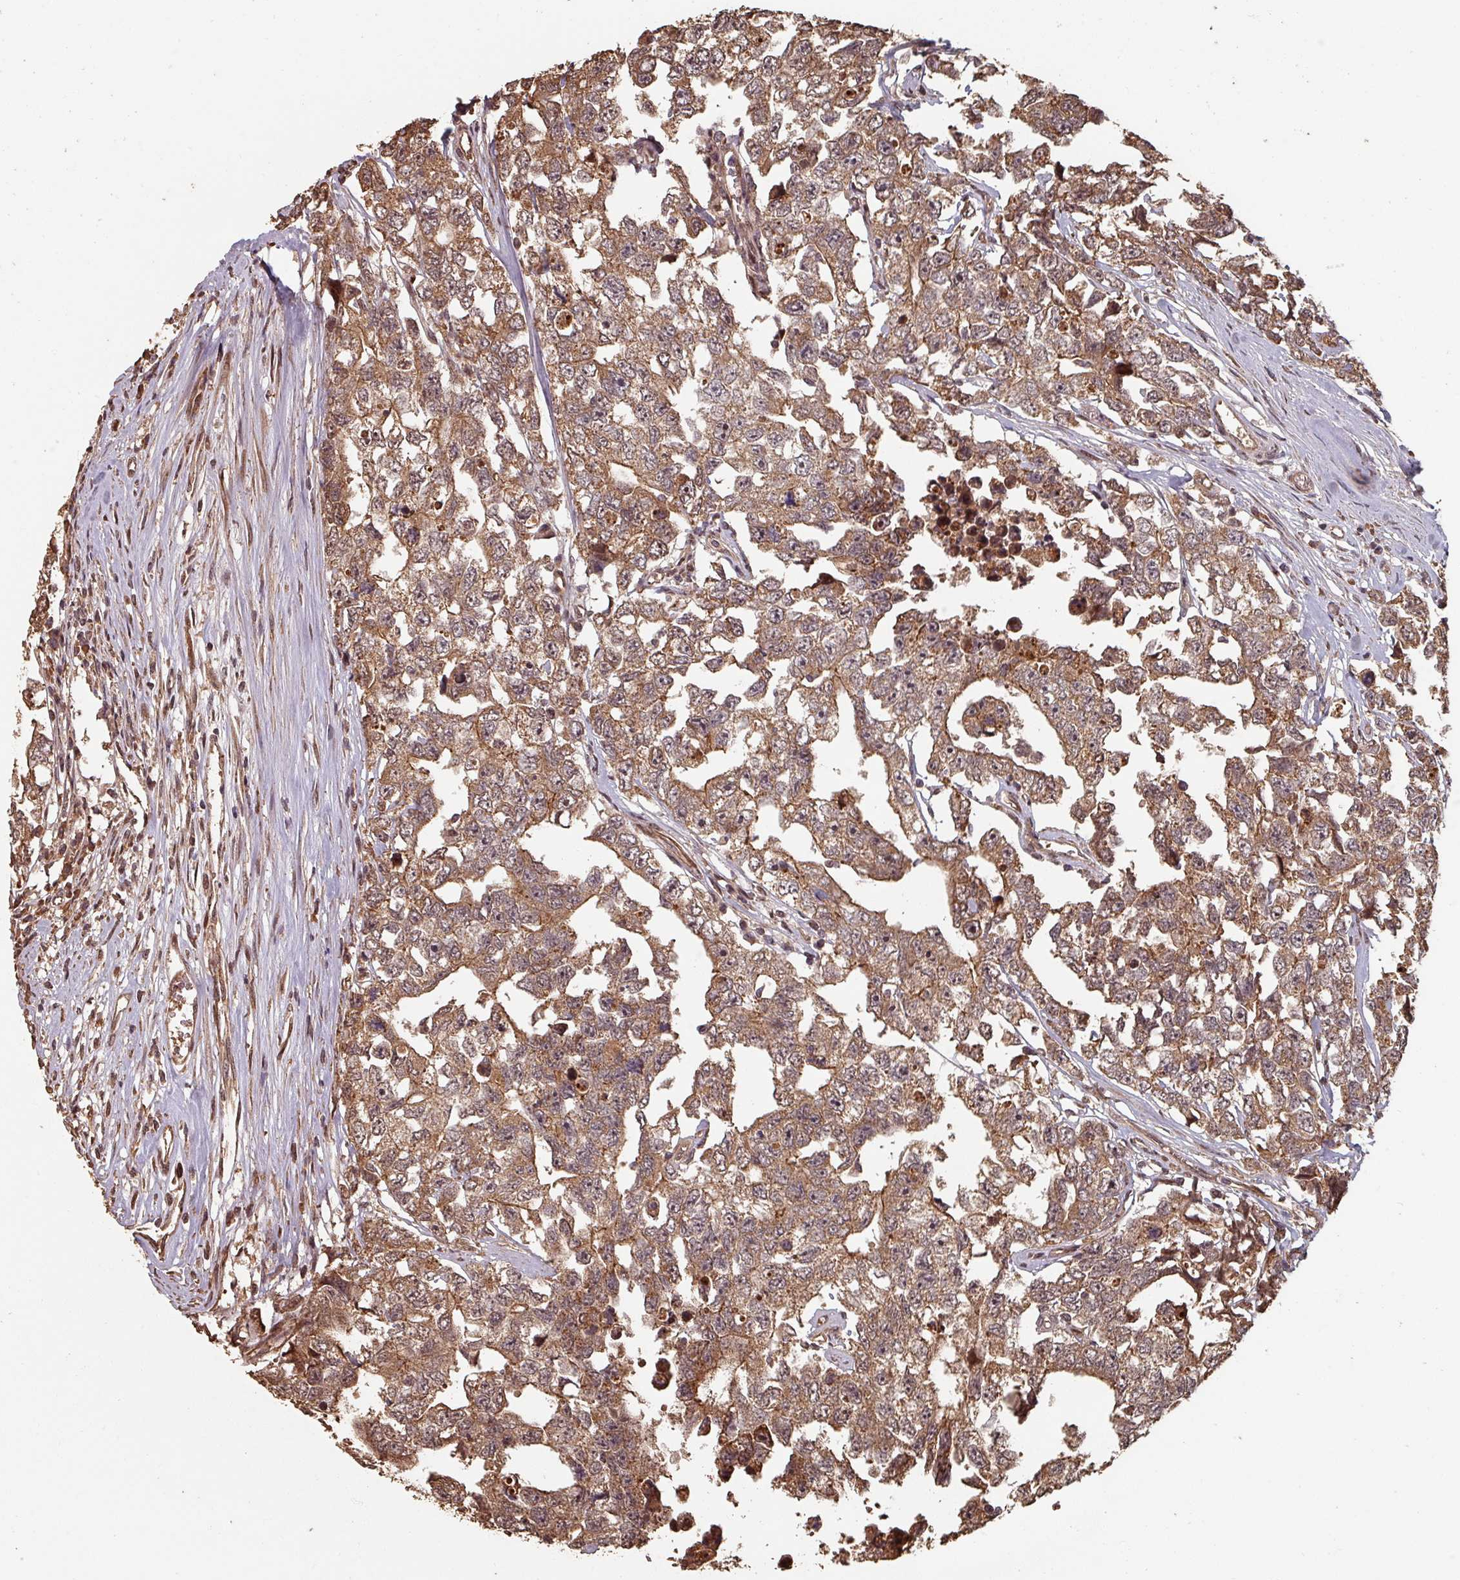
{"staining": {"intensity": "moderate", "quantity": ">75%", "location": "cytoplasmic/membranous"}, "tissue": "testis cancer", "cell_type": "Tumor cells", "image_type": "cancer", "snomed": [{"axis": "morphology", "description": "Carcinoma, Embryonal, NOS"}, {"axis": "topography", "description": "Testis"}], "caption": "Immunohistochemical staining of testis cancer (embryonal carcinoma) exhibits medium levels of moderate cytoplasmic/membranous positivity in approximately >75% of tumor cells. Immunohistochemistry (ihc) stains the protein of interest in brown and the nuclei are stained blue.", "gene": "EID1", "patient": {"sex": "male", "age": 22}}